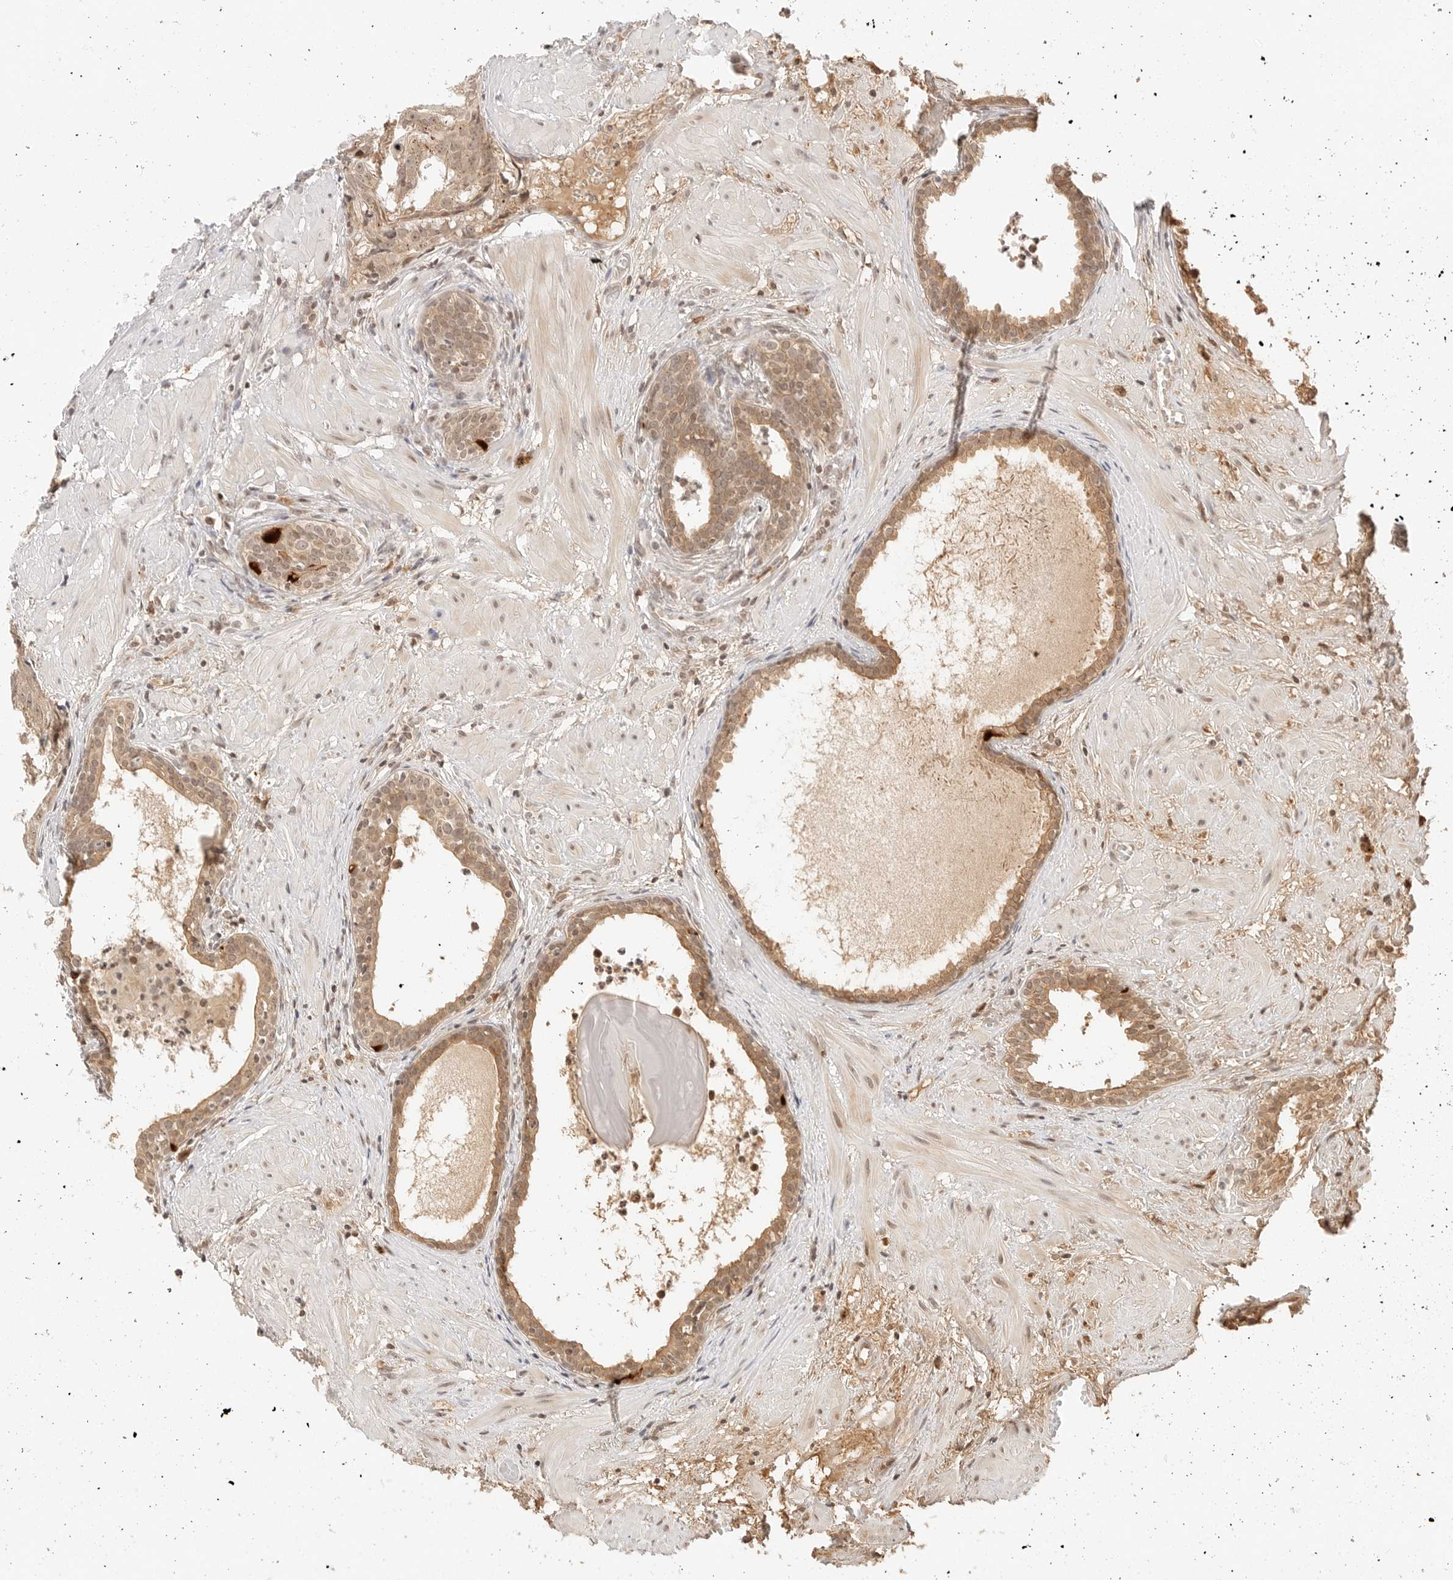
{"staining": {"intensity": "moderate", "quantity": ">75%", "location": "cytoplasmic/membranous,nuclear"}, "tissue": "prostate cancer", "cell_type": "Tumor cells", "image_type": "cancer", "snomed": [{"axis": "morphology", "description": "Adenocarcinoma, Low grade"}, {"axis": "topography", "description": "Prostate"}], "caption": "The immunohistochemical stain highlights moderate cytoplasmic/membranous and nuclear staining in tumor cells of prostate low-grade adenocarcinoma tissue. (DAB (3,3'-diaminobenzidine) = brown stain, brightfield microscopy at high magnification).", "gene": "SEPTIN4", "patient": {"sex": "male", "age": 88}}